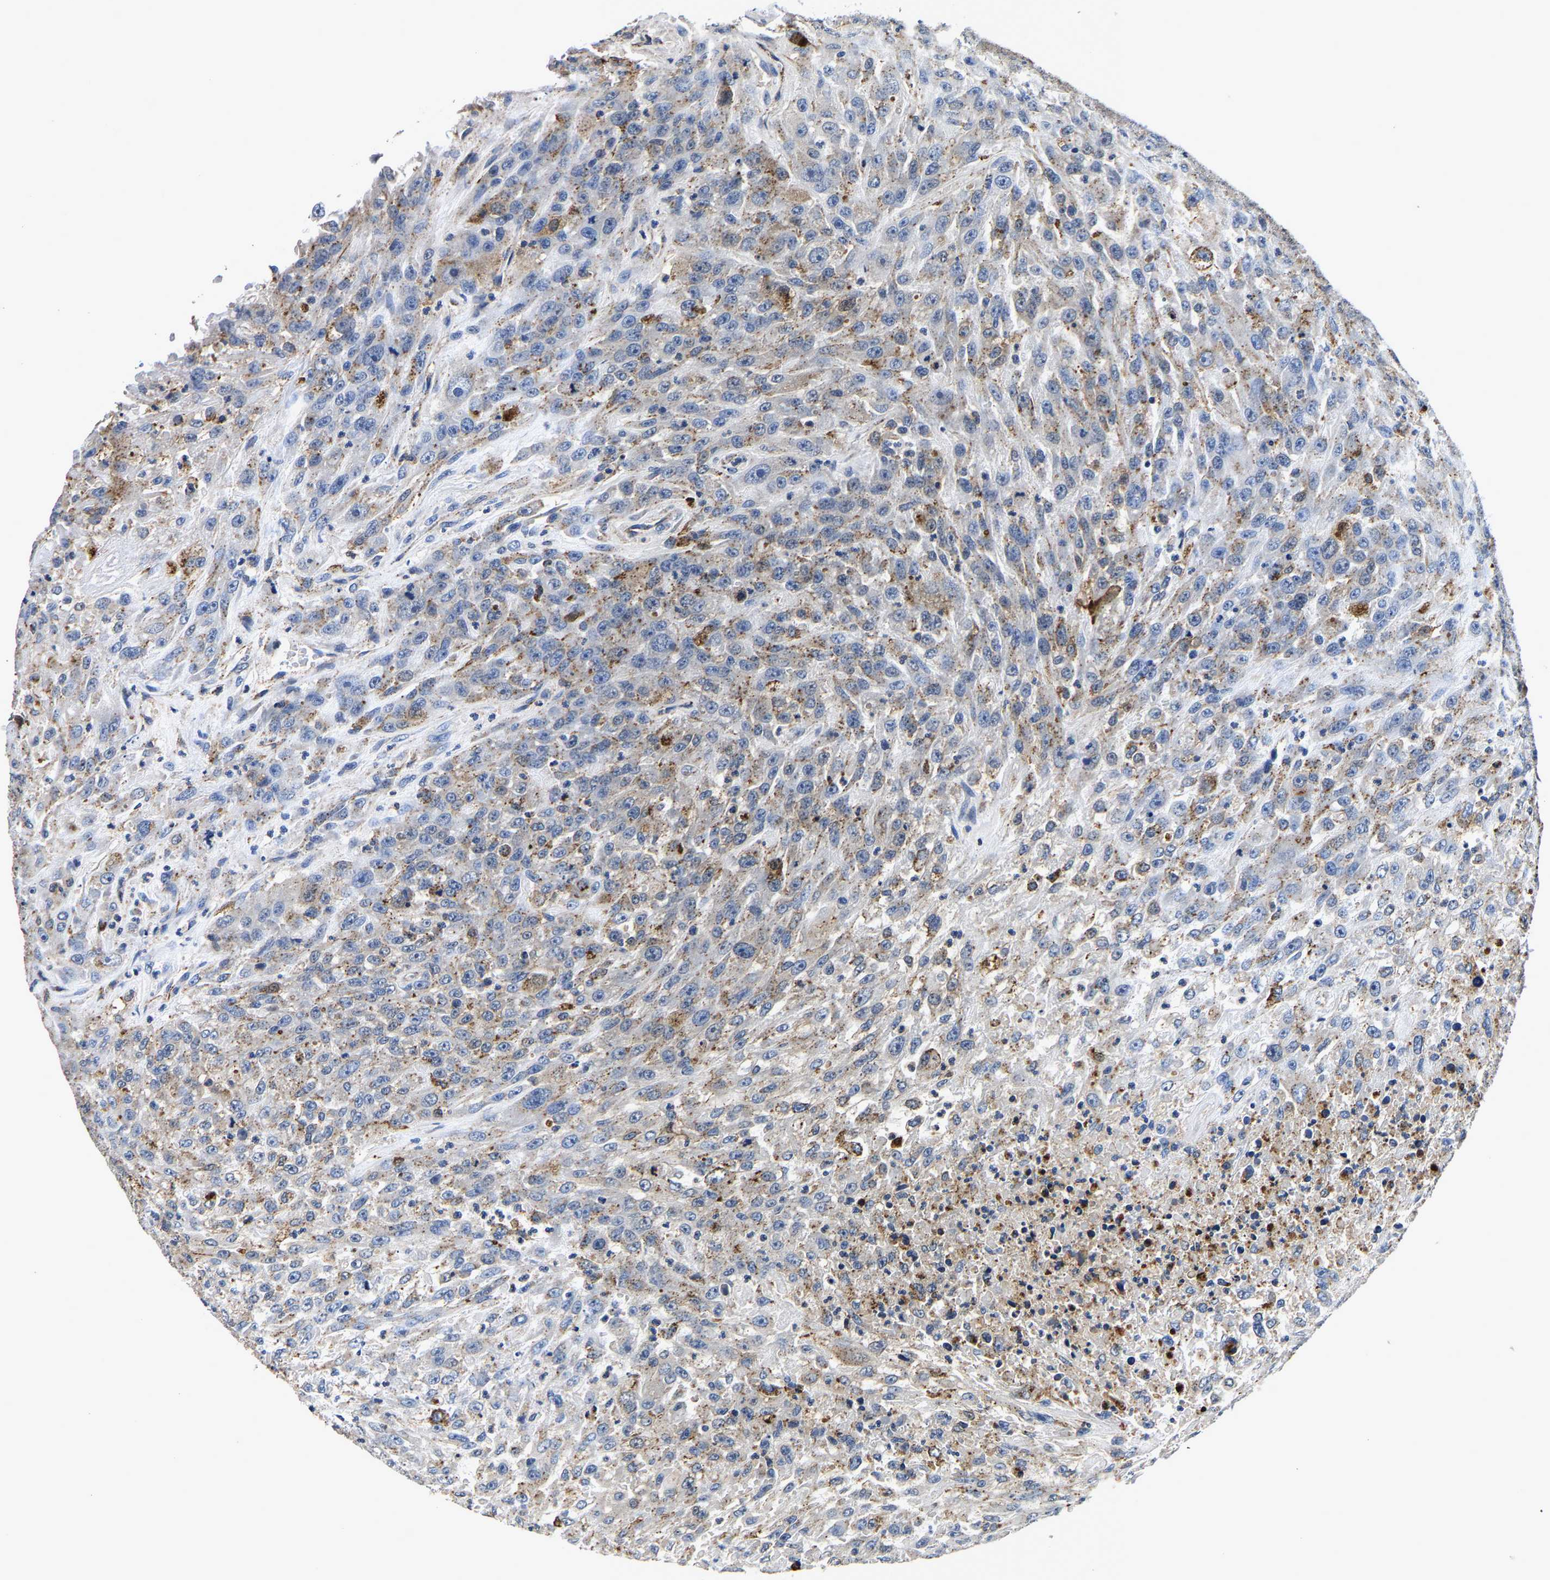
{"staining": {"intensity": "strong", "quantity": "25%-75%", "location": "cytoplasmic/membranous"}, "tissue": "urothelial cancer", "cell_type": "Tumor cells", "image_type": "cancer", "snomed": [{"axis": "morphology", "description": "Urothelial carcinoma, High grade"}, {"axis": "topography", "description": "Urinary bladder"}], "caption": "This is a micrograph of IHC staining of high-grade urothelial carcinoma, which shows strong staining in the cytoplasmic/membranous of tumor cells.", "gene": "GRN", "patient": {"sex": "male", "age": 46}}